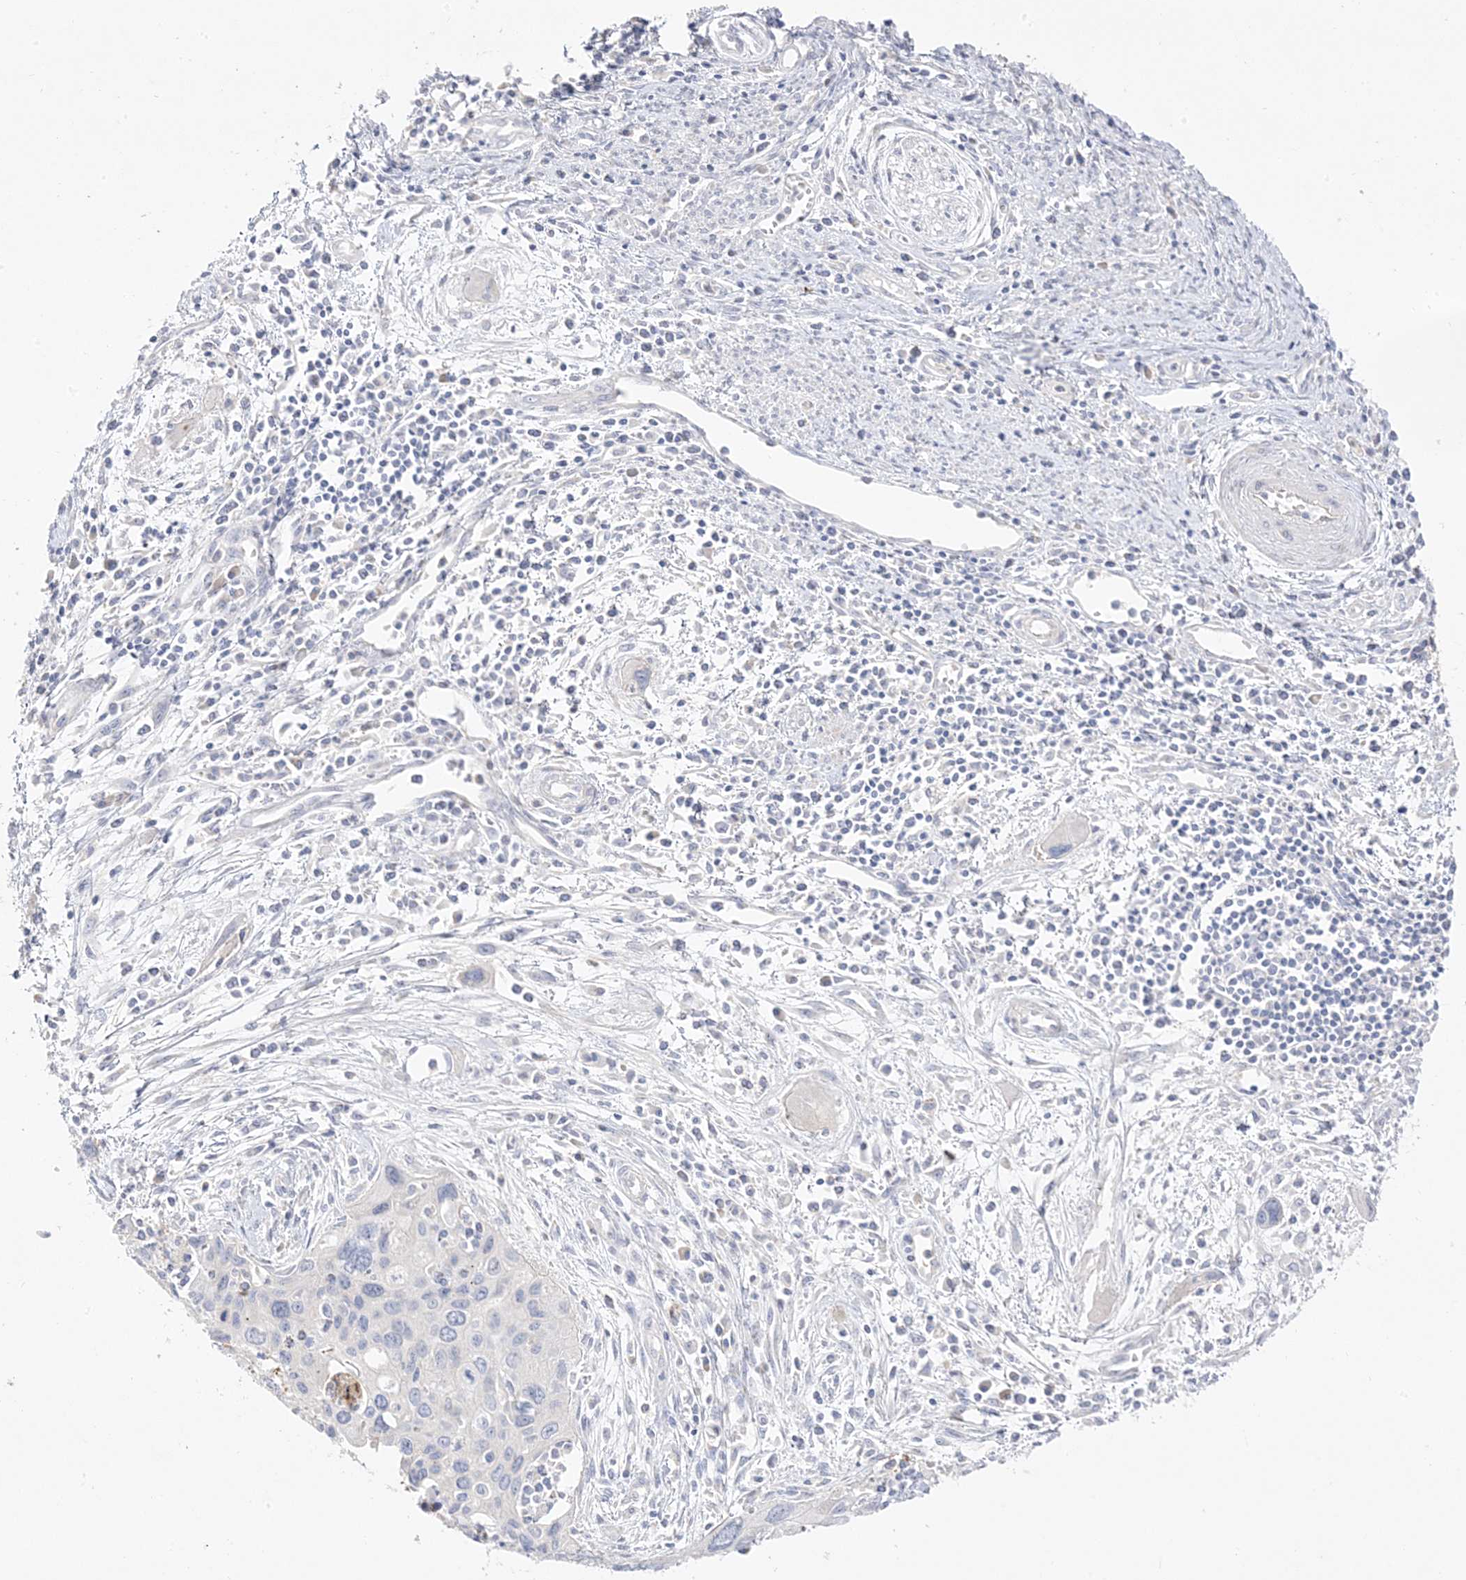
{"staining": {"intensity": "negative", "quantity": "none", "location": "none"}, "tissue": "cervical cancer", "cell_type": "Tumor cells", "image_type": "cancer", "snomed": [{"axis": "morphology", "description": "Squamous cell carcinoma, NOS"}, {"axis": "topography", "description": "Cervix"}], "caption": "The image demonstrates no significant staining in tumor cells of cervical cancer.", "gene": "TRANK1", "patient": {"sex": "female", "age": 55}}